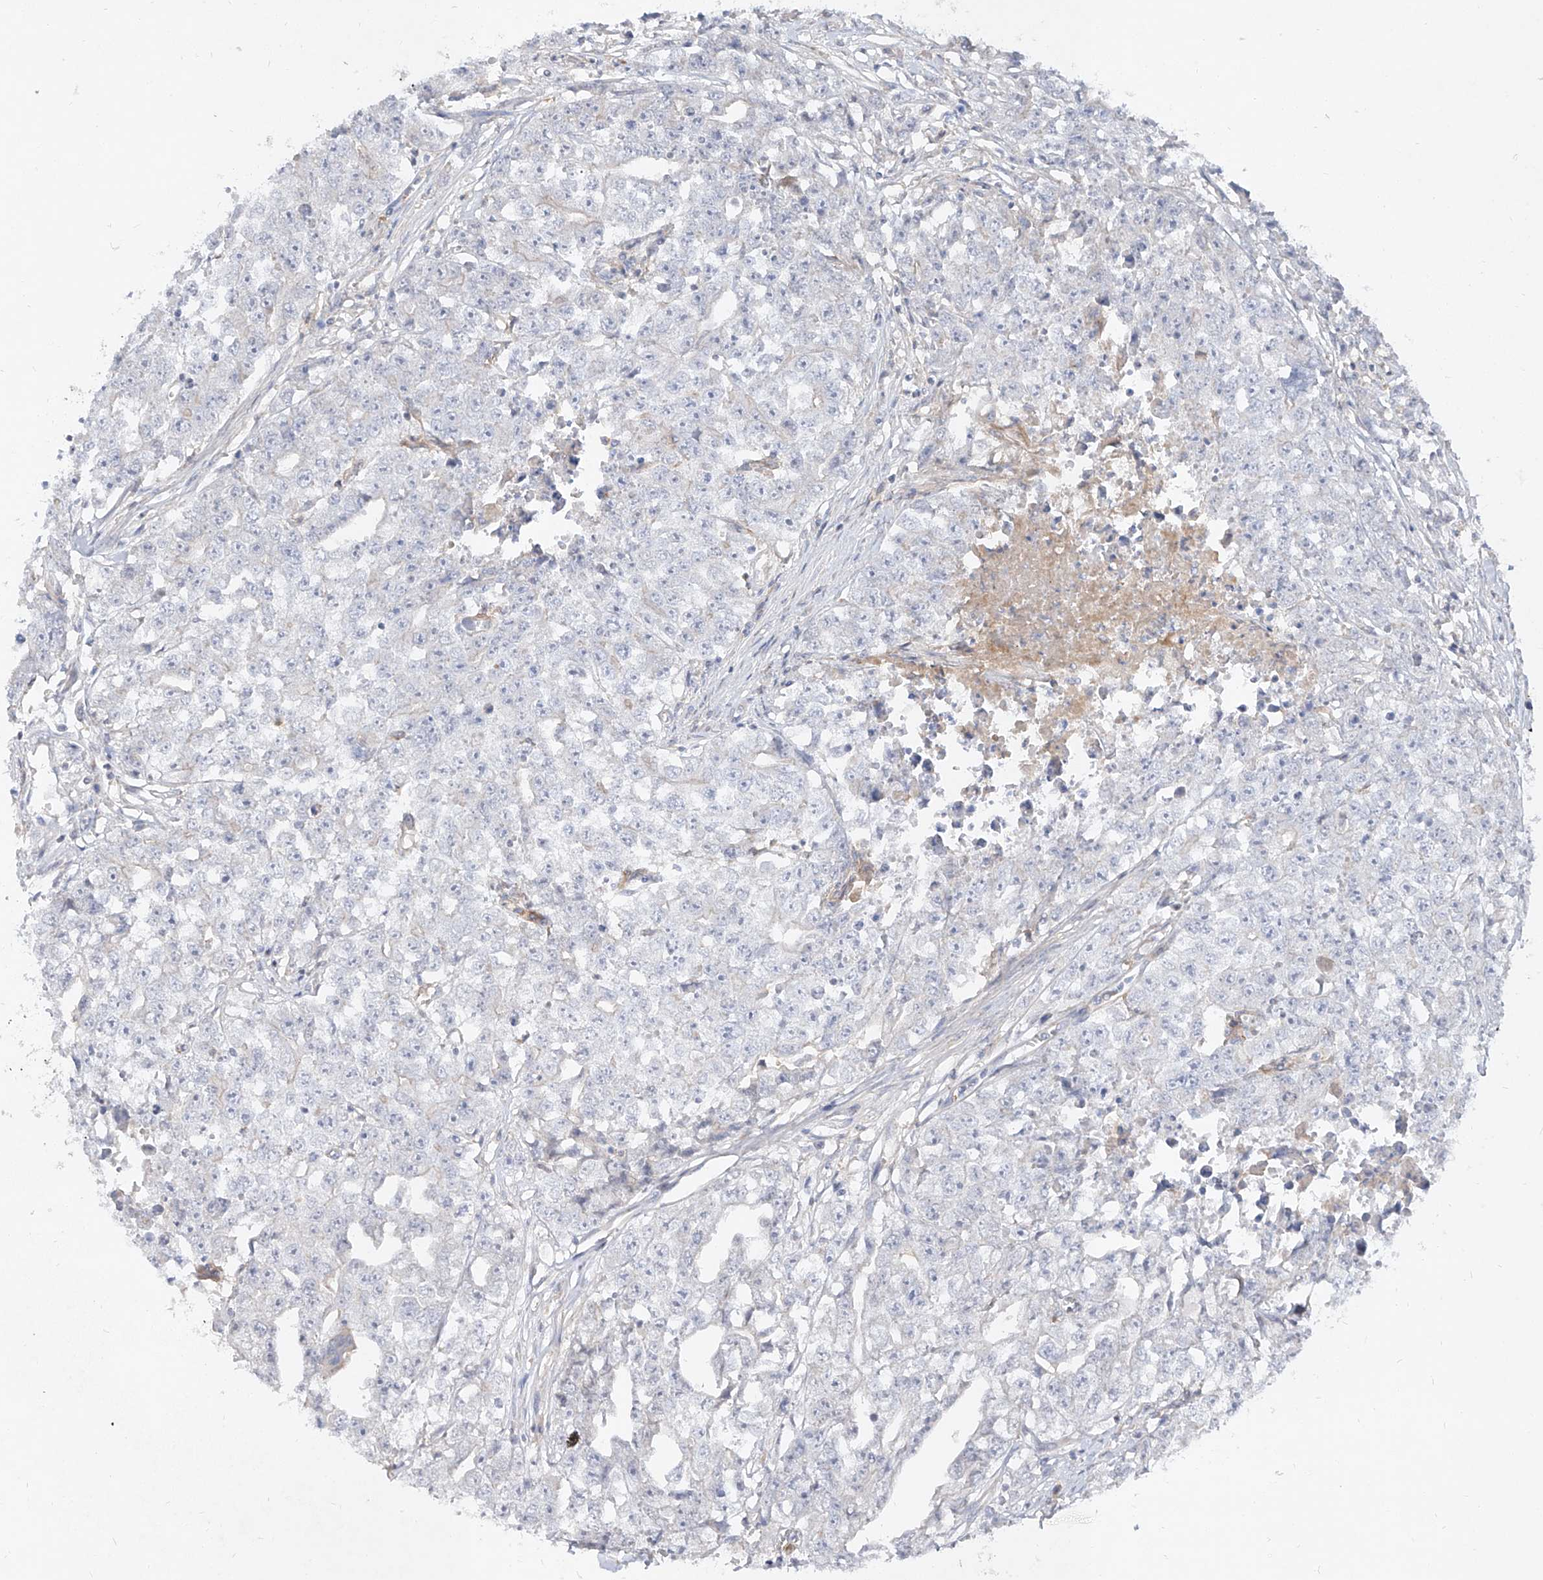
{"staining": {"intensity": "negative", "quantity": "none", "location": "none"}, "tissue": "testis cancer", "cell_type": "Tumor cells", "image_type": "cancer", "snomed": [{"axis": "morphology", "description": "Seminoma, NOS"}, {"axis": "morphology", "description": "Carcinoma, Embryonal, NOS"}, {"axis": "topography", "description": "Testis"}], "caption": "Protein analysis of seminoma (testis) shows no significant positivity in tumor cells. (Stains: DAB IHC with hematoxylin counter stain, Microscopy: brightfield microscopy at high magnification).", "gene": "RBFOX3", "patient": {"sex": "male", "age": 43}}